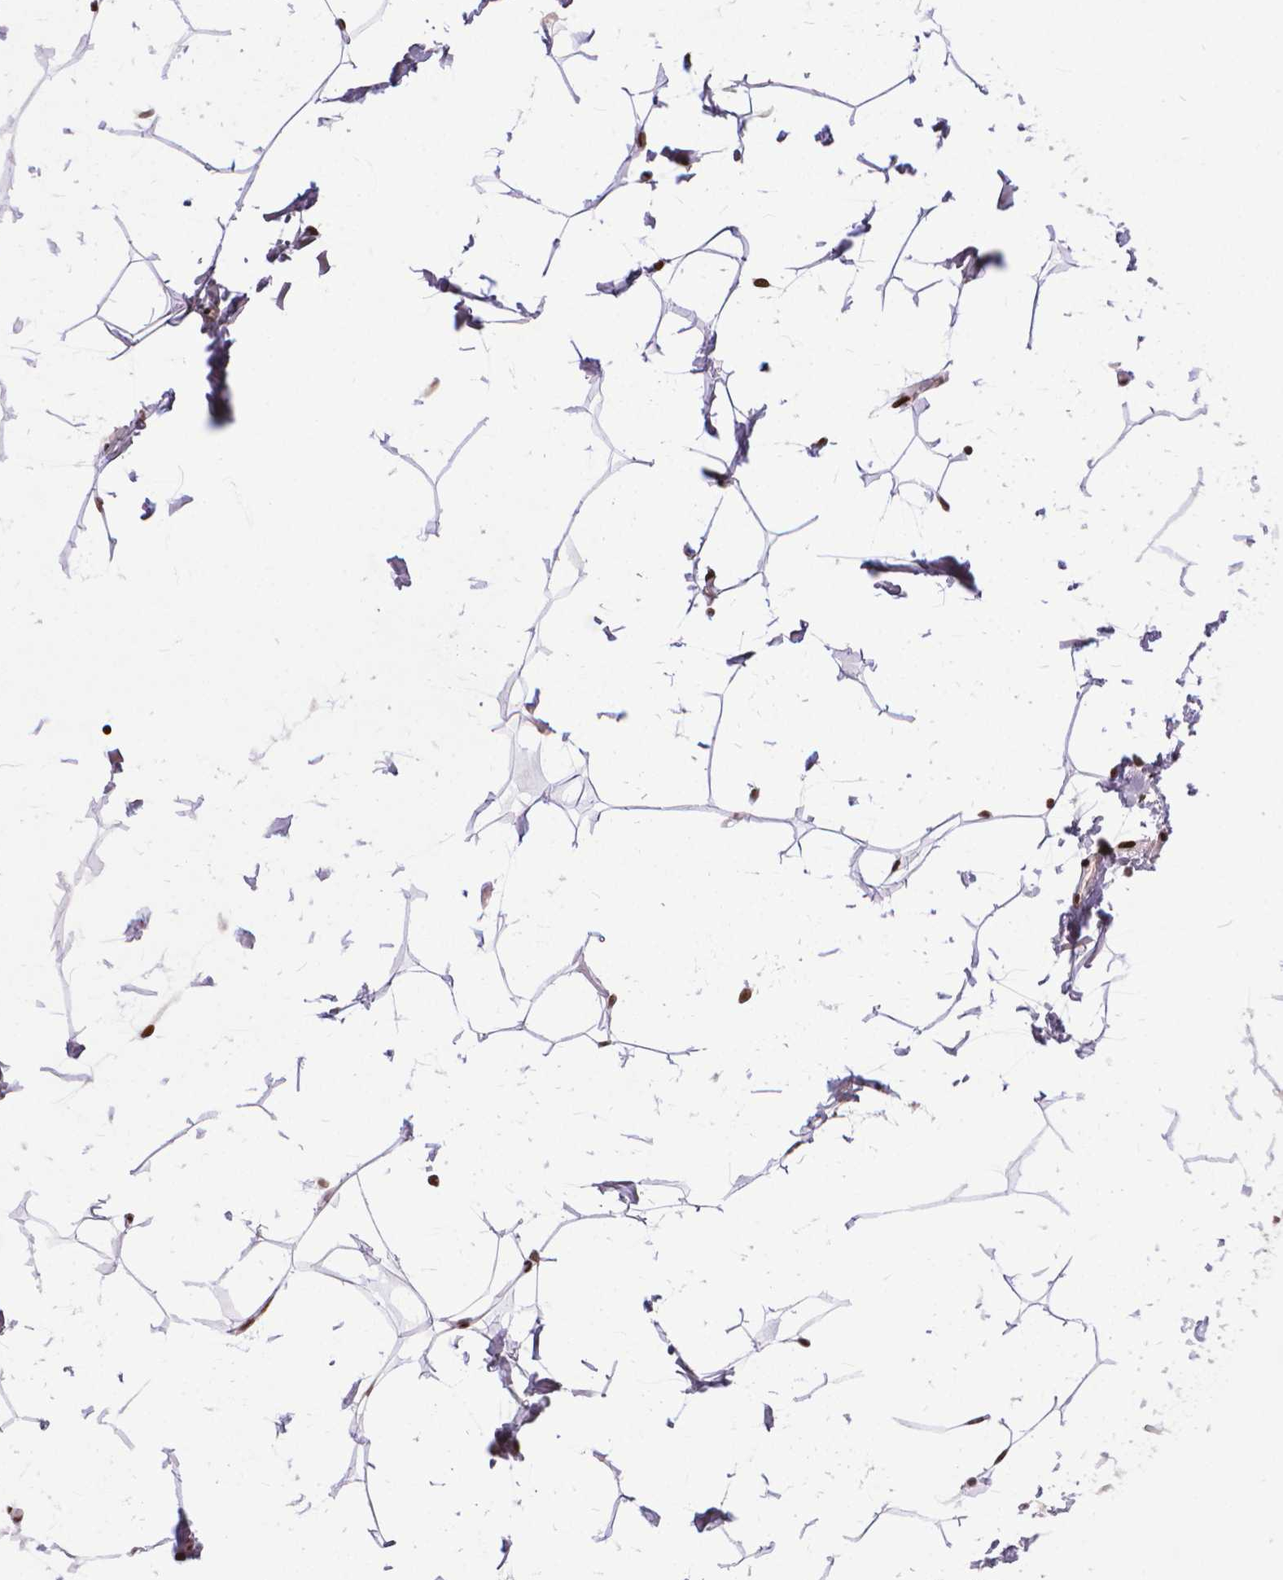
{"staining": {"intensity": "strong", "quantity": ">75%", "location": "nuclear"}, "tissue": "breast", "cell_type": "Adipocytes", "image_type": "normal", "snomed": [{"axis": "morphology", "description": "Normal tissue, NOS"}, {"axis": "topography", "description": "Breast"}], "caption": "The histopathology image demonstrates staining of normal breast, revealing strong nuclear protein expression (brown color) within adipocytes. Using DAB (brown) and hematoxylin (blue) stains, captured at high magnification using brightfield microscopy.", "gene": "AMER1", "patient": {"sex": "female", "age": 32}}